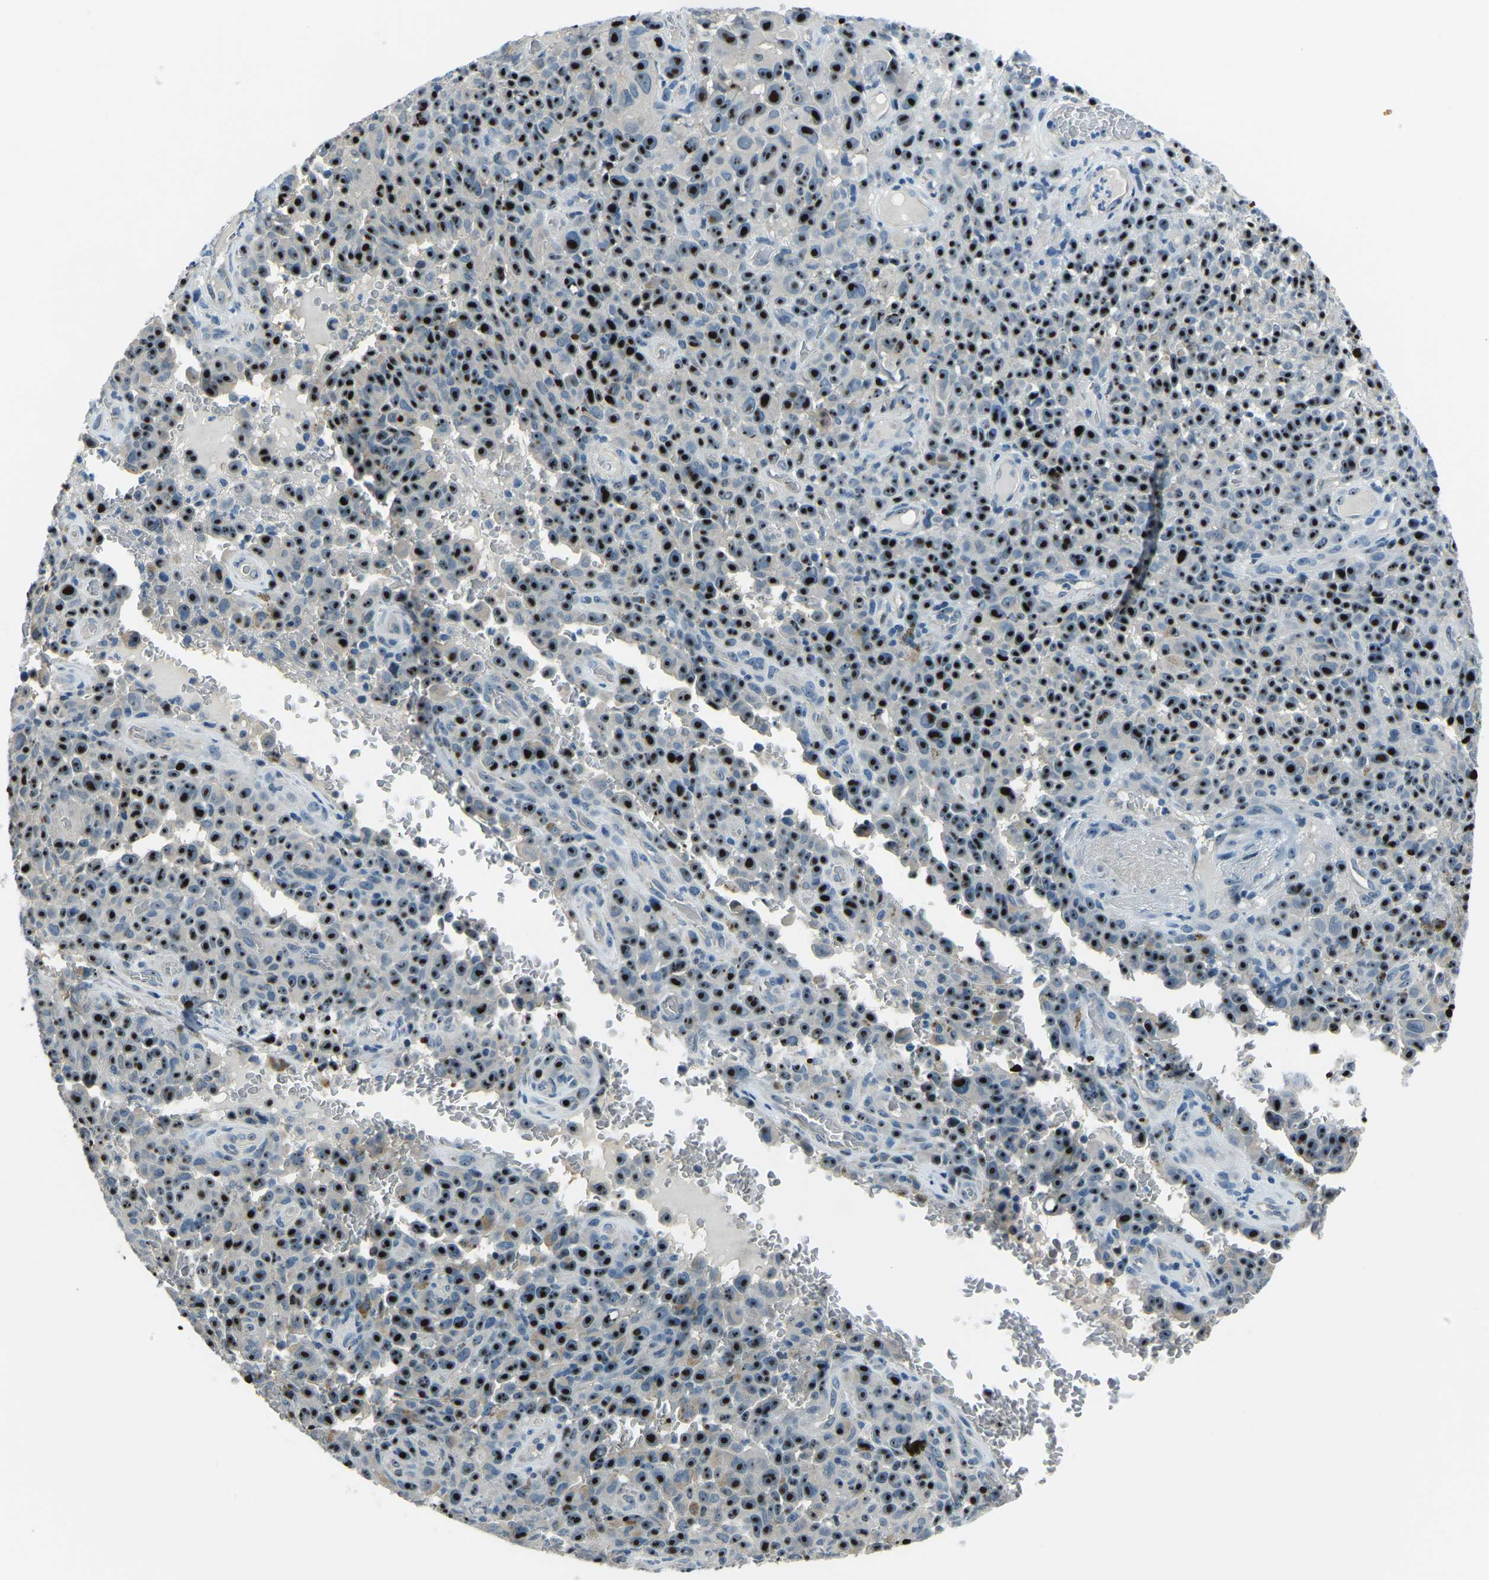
{"staining": {"intensity": "strong", "quantity": ">75%", "location": "nuclear"}, "tissue": "melanoma", "cell_type": "Tumor cells", "image_type": "cancer", "snomed": [{"axis": "morphology", "description": "Malignant melanoma, NOS"}, {"axis": "topography", "description": "Skin"}], "caption": "The photomicrograph shows staining of malignant melanoma, revealing strong nuclear protein positivity (brown color) within tumor cells.", "gene": "RRP1", "patient": {"sex": "female", "age": 82}}